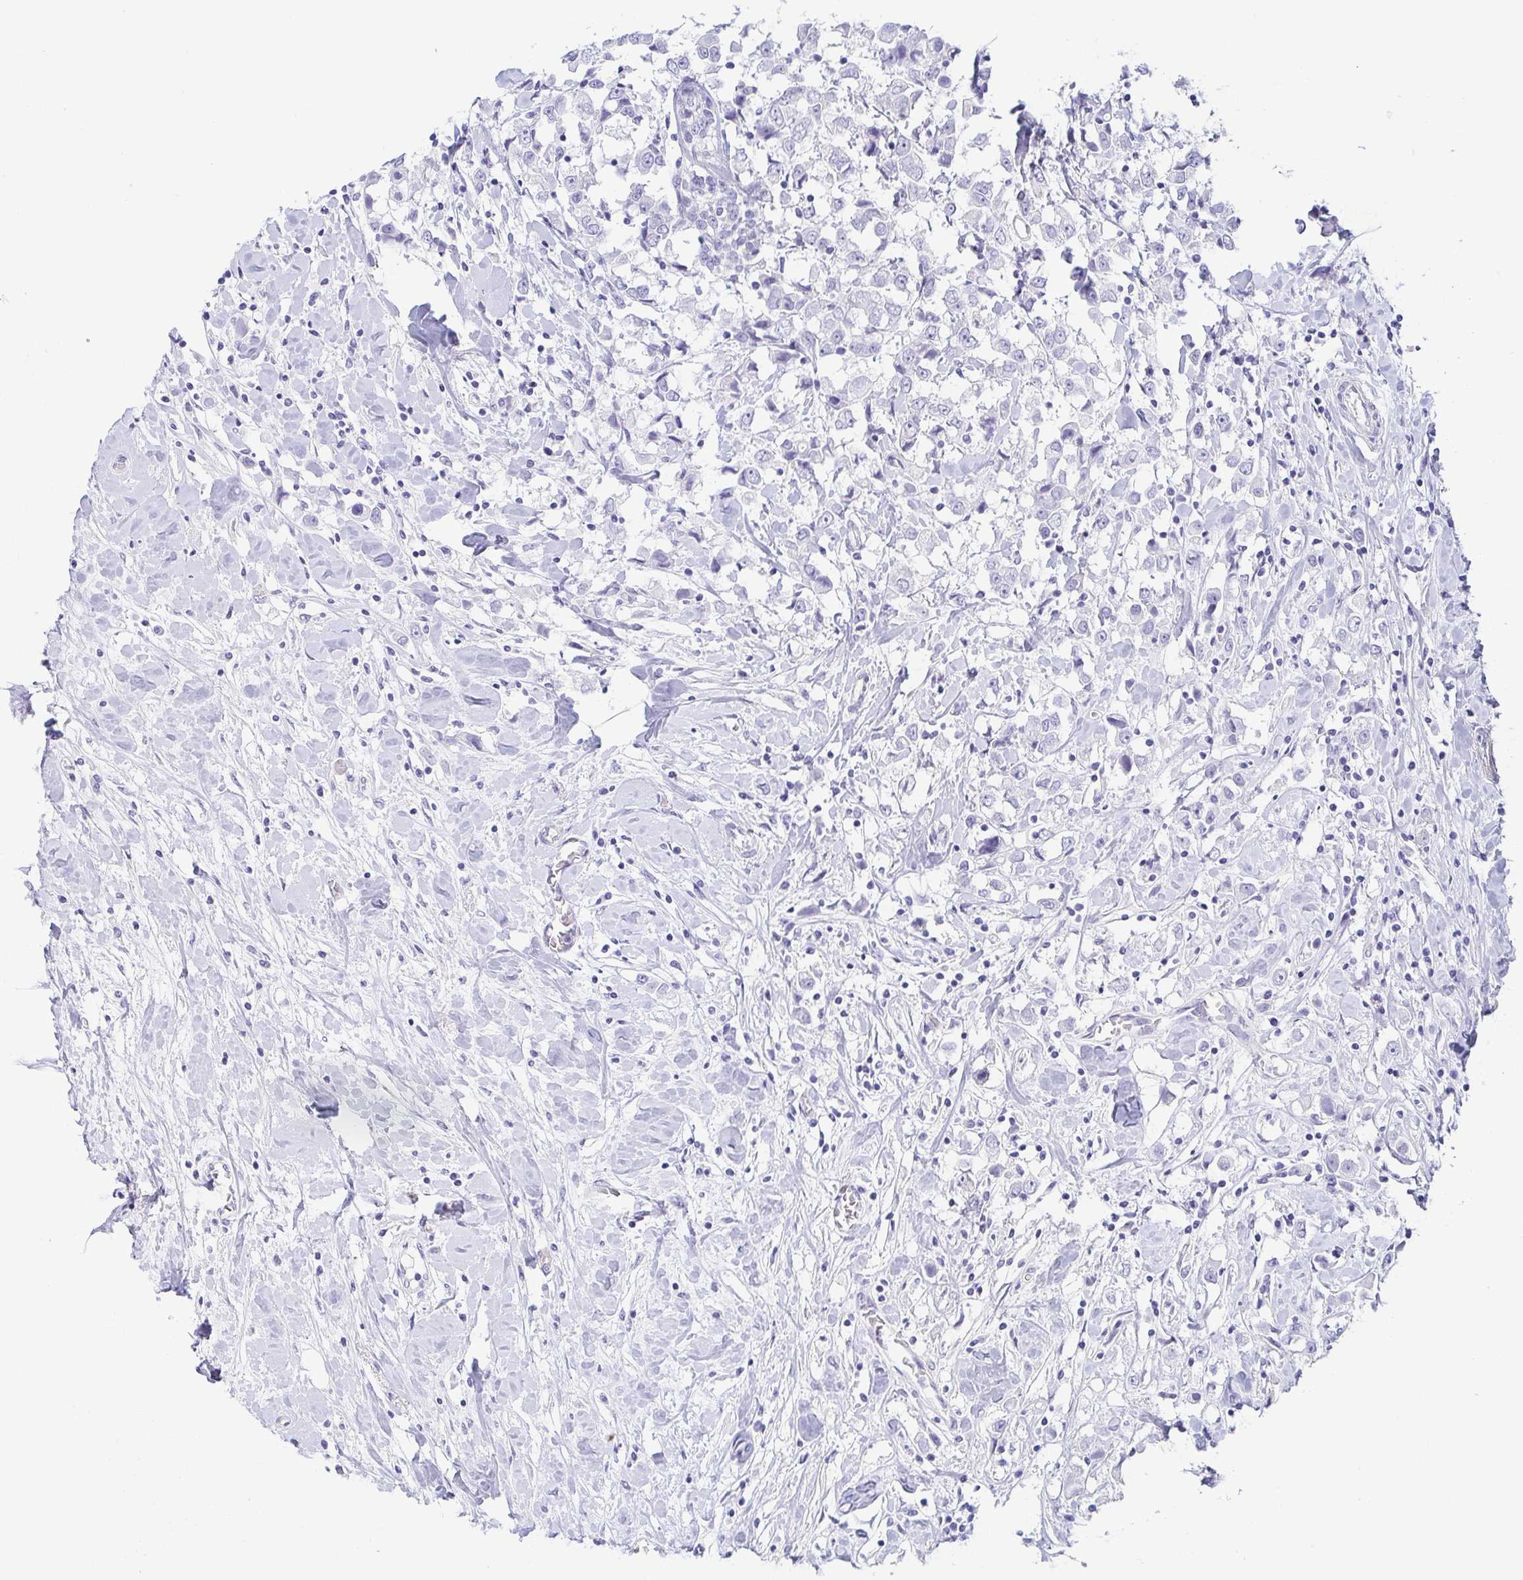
{"staining": {"intensity": "negative", "quantity": "none", "location": "none"}, "tissue": "breast cancer", "cell_type": "Tumor cells", "image_type": "cancer", "snomed": [{"axis": "morphology", "description": "Duct carcinoma"}, {"axis": "topography", "description": "Breast"}], "caption": "The image shows no staining of tumor cells in breast infiltrating ductal carcinoma.", "gene": "PRR4", "patient": {"sex": "female", "age": 61}}